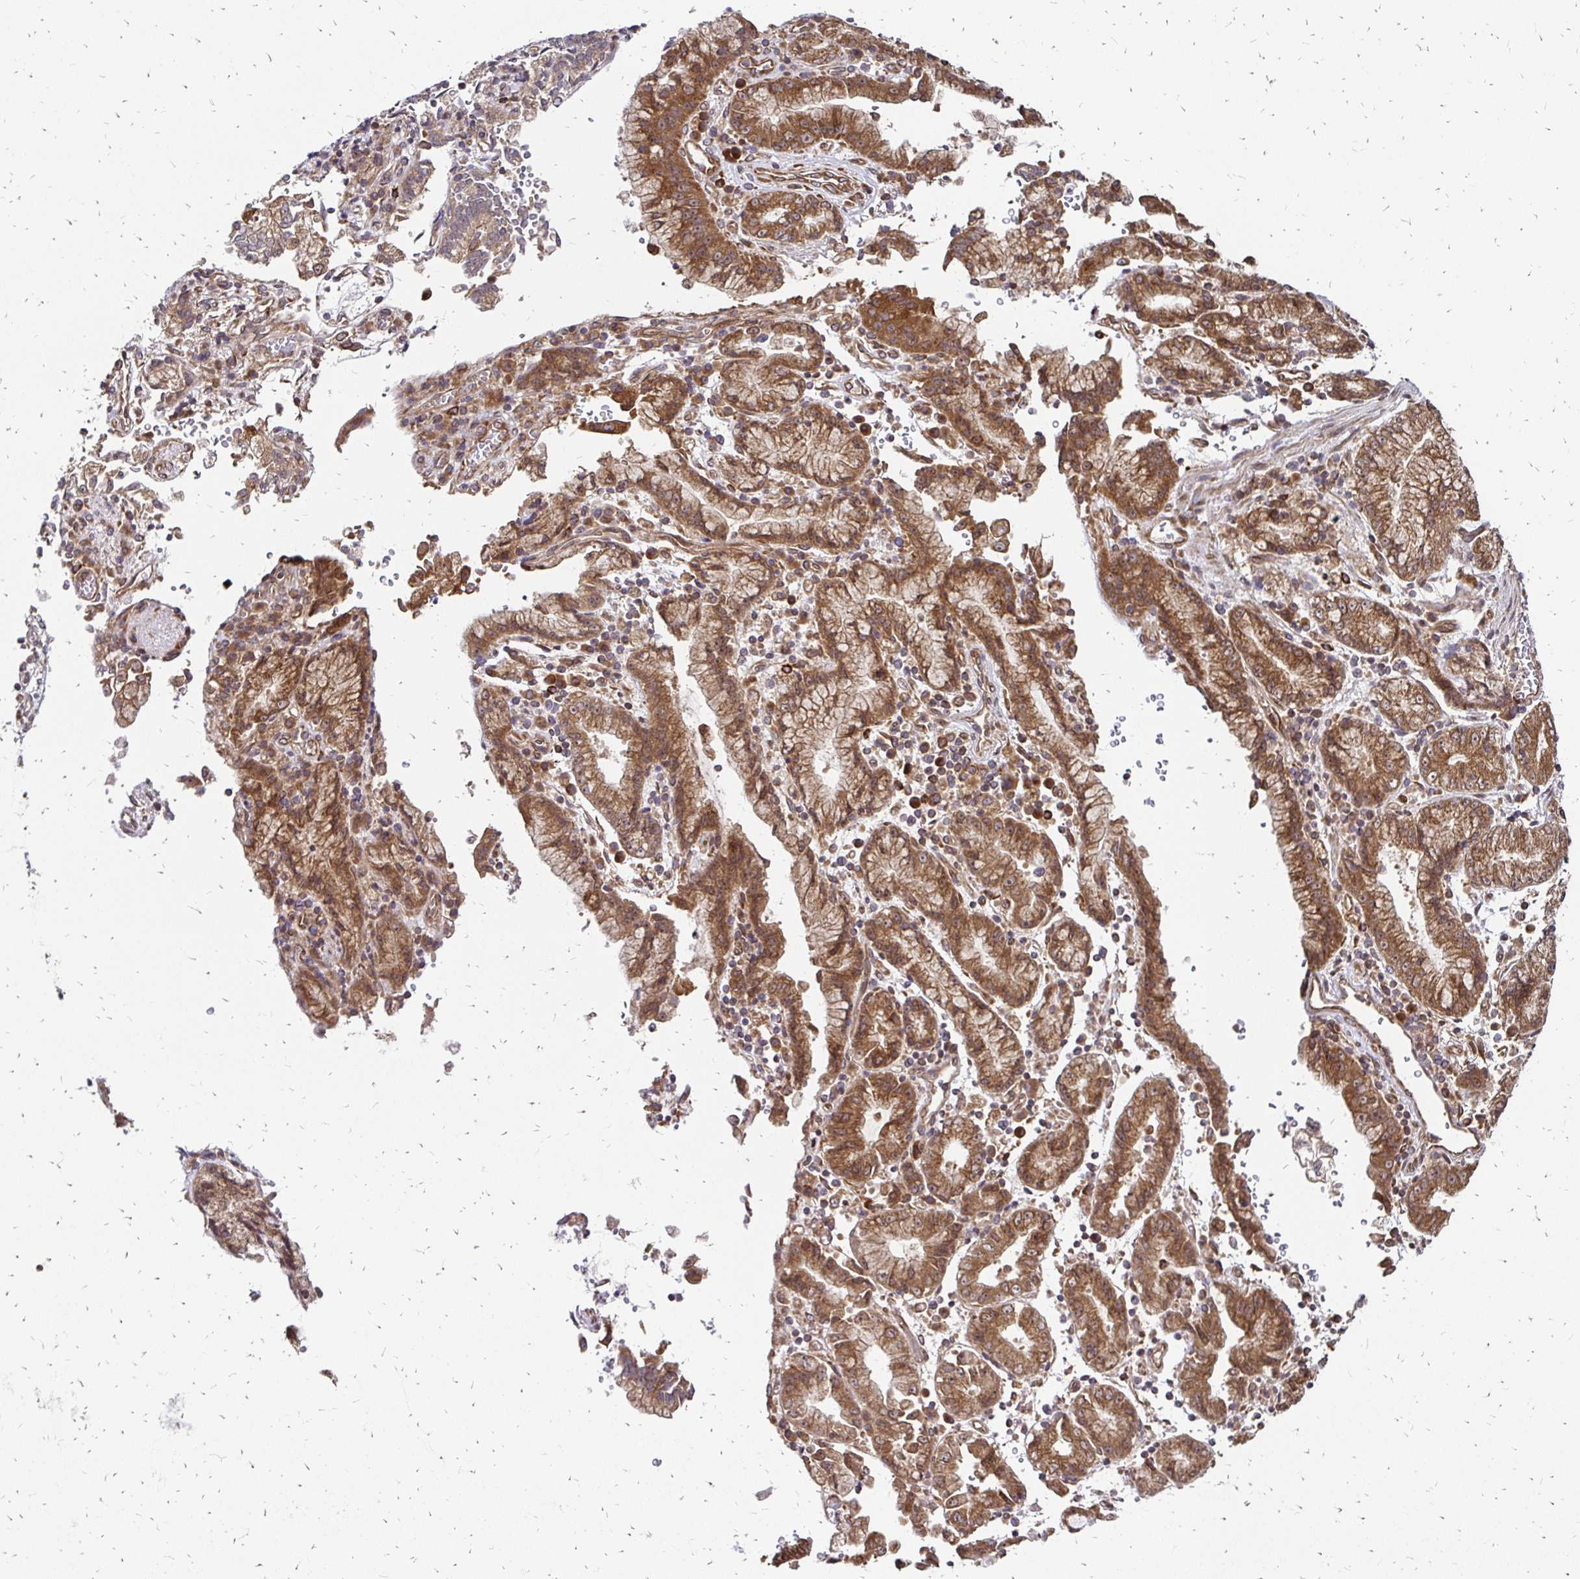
{"staining": {"intensity": "moderate", "quantity": ">75%", "location": "cytoplasmic/membranous"}, "tissue": "stomach cancer", "cell_type": "Tumor cells", "image_type": "cancer", "snomed": [{"axis": "morphology", "description": "Adenocarcinoma, NOS"}, {"axis": "topography", "description": "Stomach"}], "caption": "Immunohistochemistry of stomach cancer (adenocarcinoma) demonstrates medium levels of moderate cytoplasmic/membranous positivity in approximately >75% of tumor cells.", "gene": "ZW10", "patient": {"sex": "male", "age": 62}}